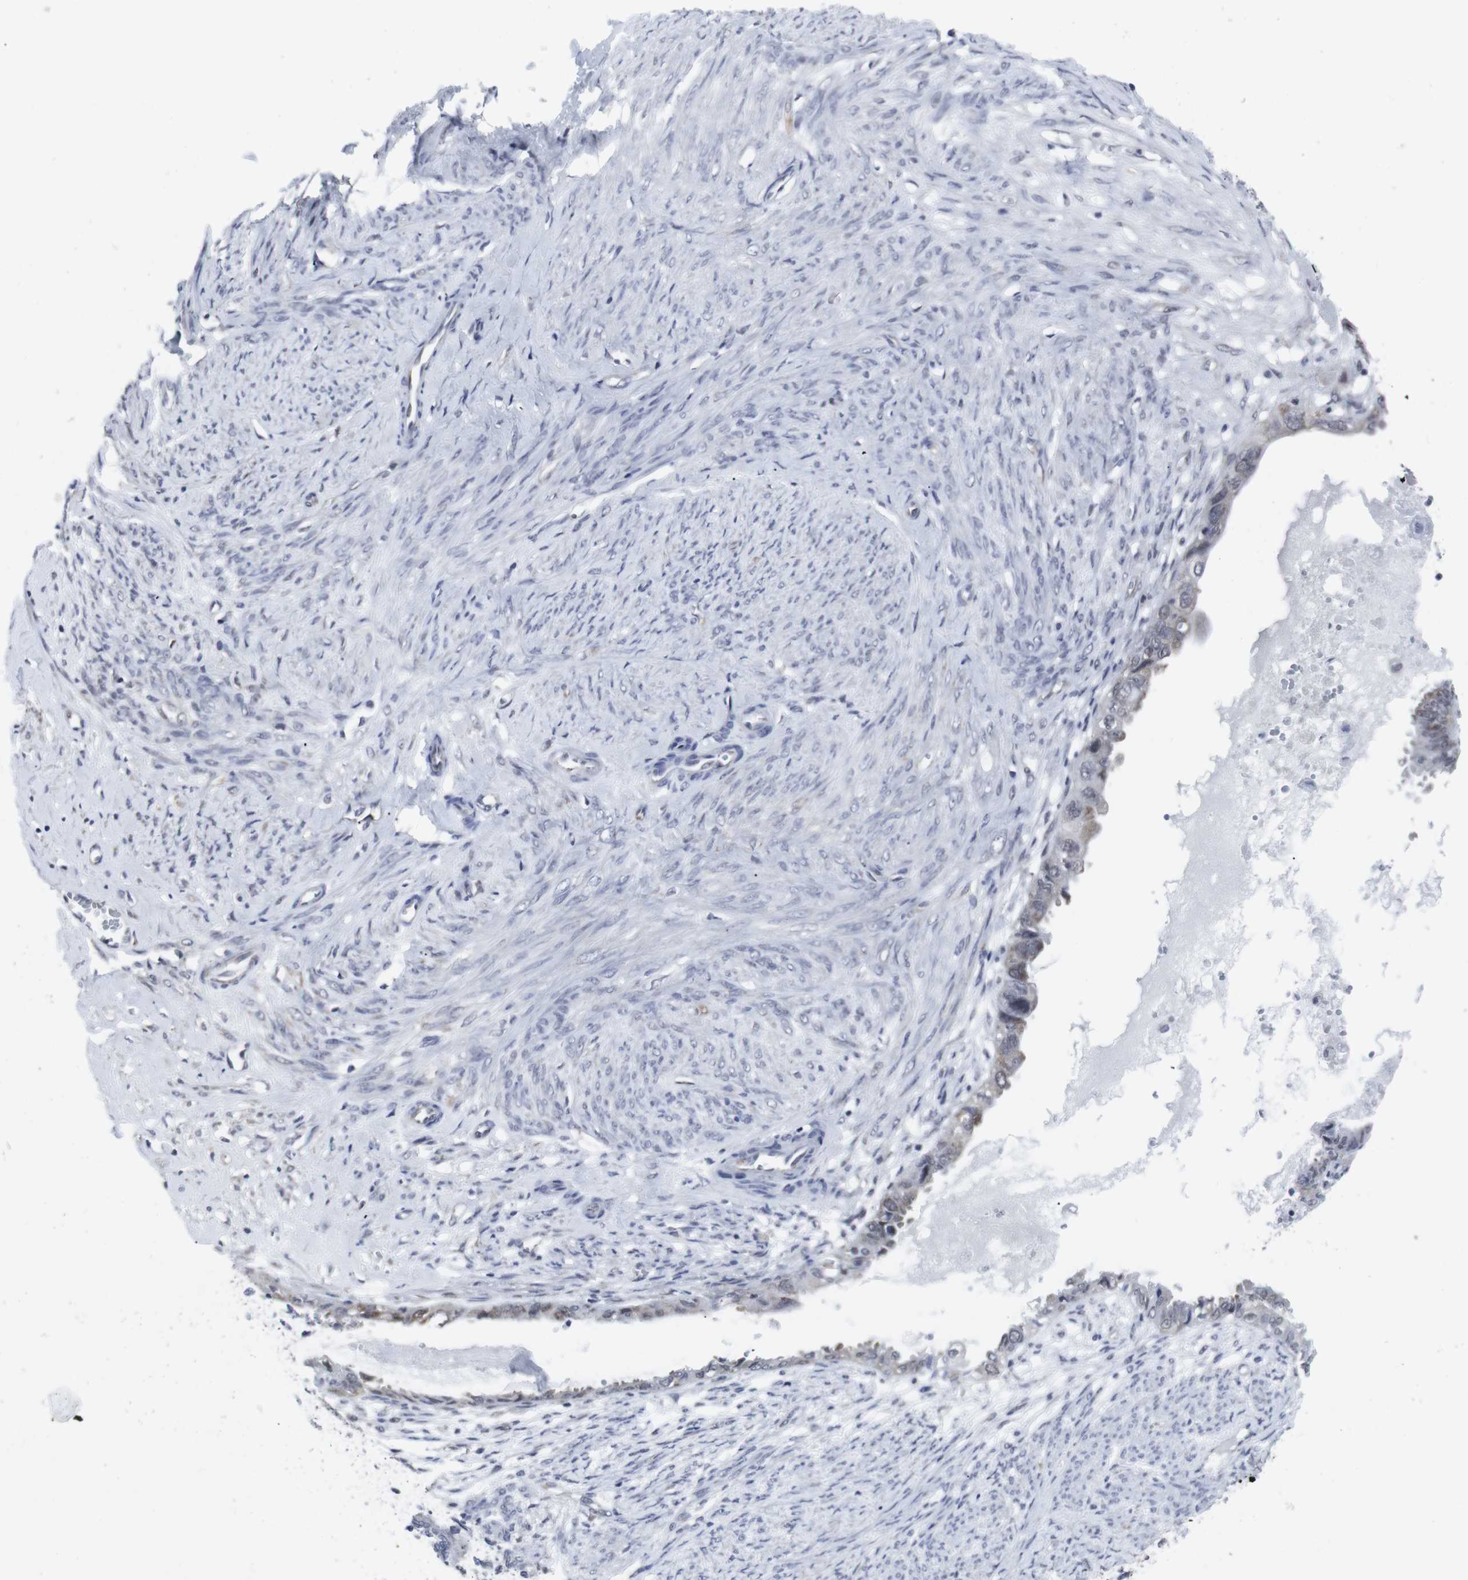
{"staining": {"intensity": "negative", "quantity": "none", "location": "none"}, "tissue": "cervical cancer", "cell_type": "Tumor cells", "image_type": "cancer", "snomed": [{"axis": "morphology", "description": "Normal tissue, NOS"}, {"axis": "morphology", "description": "Adenocarcinoma, NOS"}, {"axis": "topography", "description": "Cervix"}, {"axis": "topography", "description": "Endometrium"}], "caption": "High power microscopy image of an immunohistochemistry (IHC) histopathology image of cervical adenocarcinoma, revealing no significant staining in tumor cells. (Stains: DAB (3,3'-diaminobenzidine) IHC with hematoxylin counter stain, Microscopy: brightfield microscopy at high magnification).", "gene": "GEMIN2", "patient": {"sex": "female", "age": 86}}